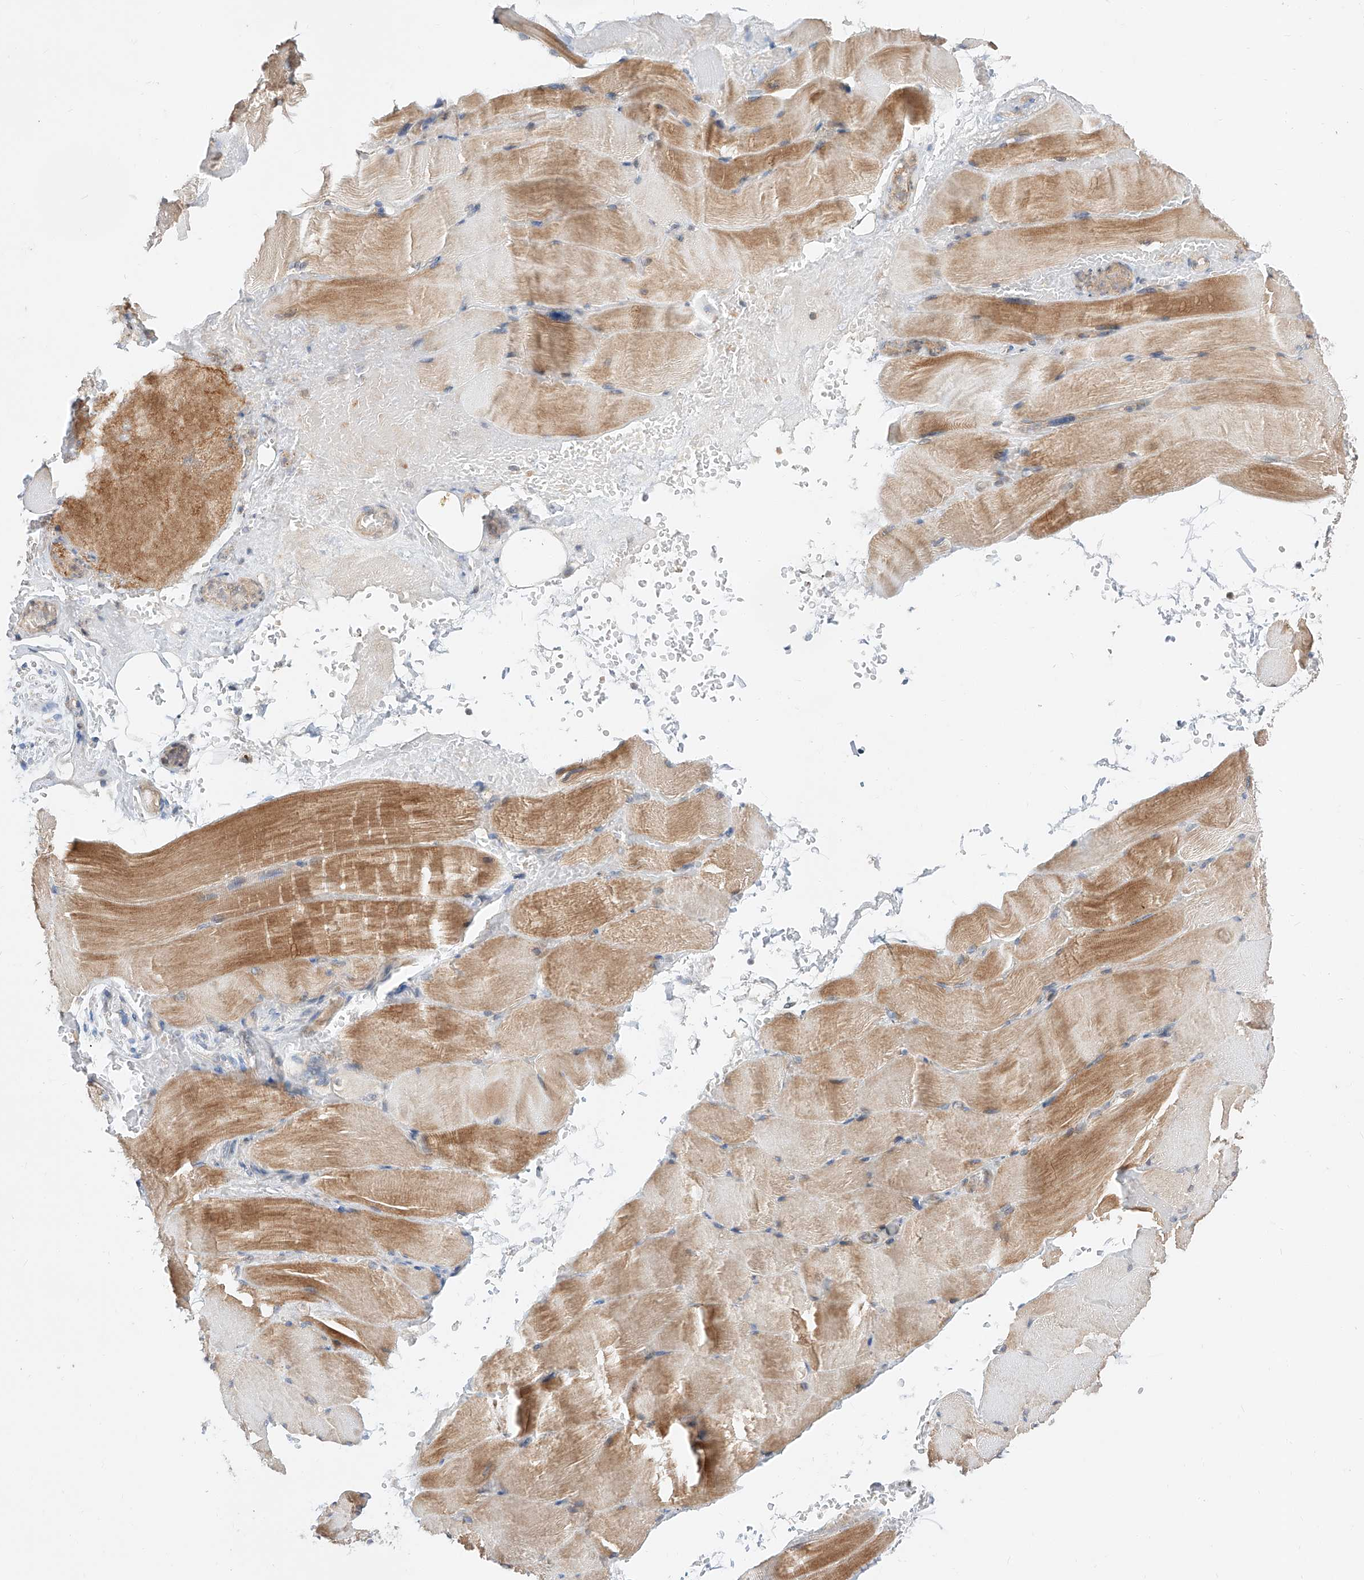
{"staining": {"intensity": "moderate", "quantity": "25%-75%", "location": "cytoplasmic/membranous"}, "tissue": "skeletal muscle", "cell_type": "Myocytes", "image_type": "normal", "snomed": [{"axis": "morphology", "description": "Normal tissue, NOS"}, {"axis": "topography", "description": "Skeletal muscle"}, {"axis": "topography", "description": "Parathyroid gland"}], "caption": "Brown immunohistochemical staining in benign skeletal muscle displays moderate cytoplasmic/membranous staining in about 25%-75% of myocytes. (DAB (3,3'-diaminobenzidine) = brown stain, brightfield microscopy at high magnification).", "gene": "DIRAS3", "patient": {"sex": "female", "age": 37}}